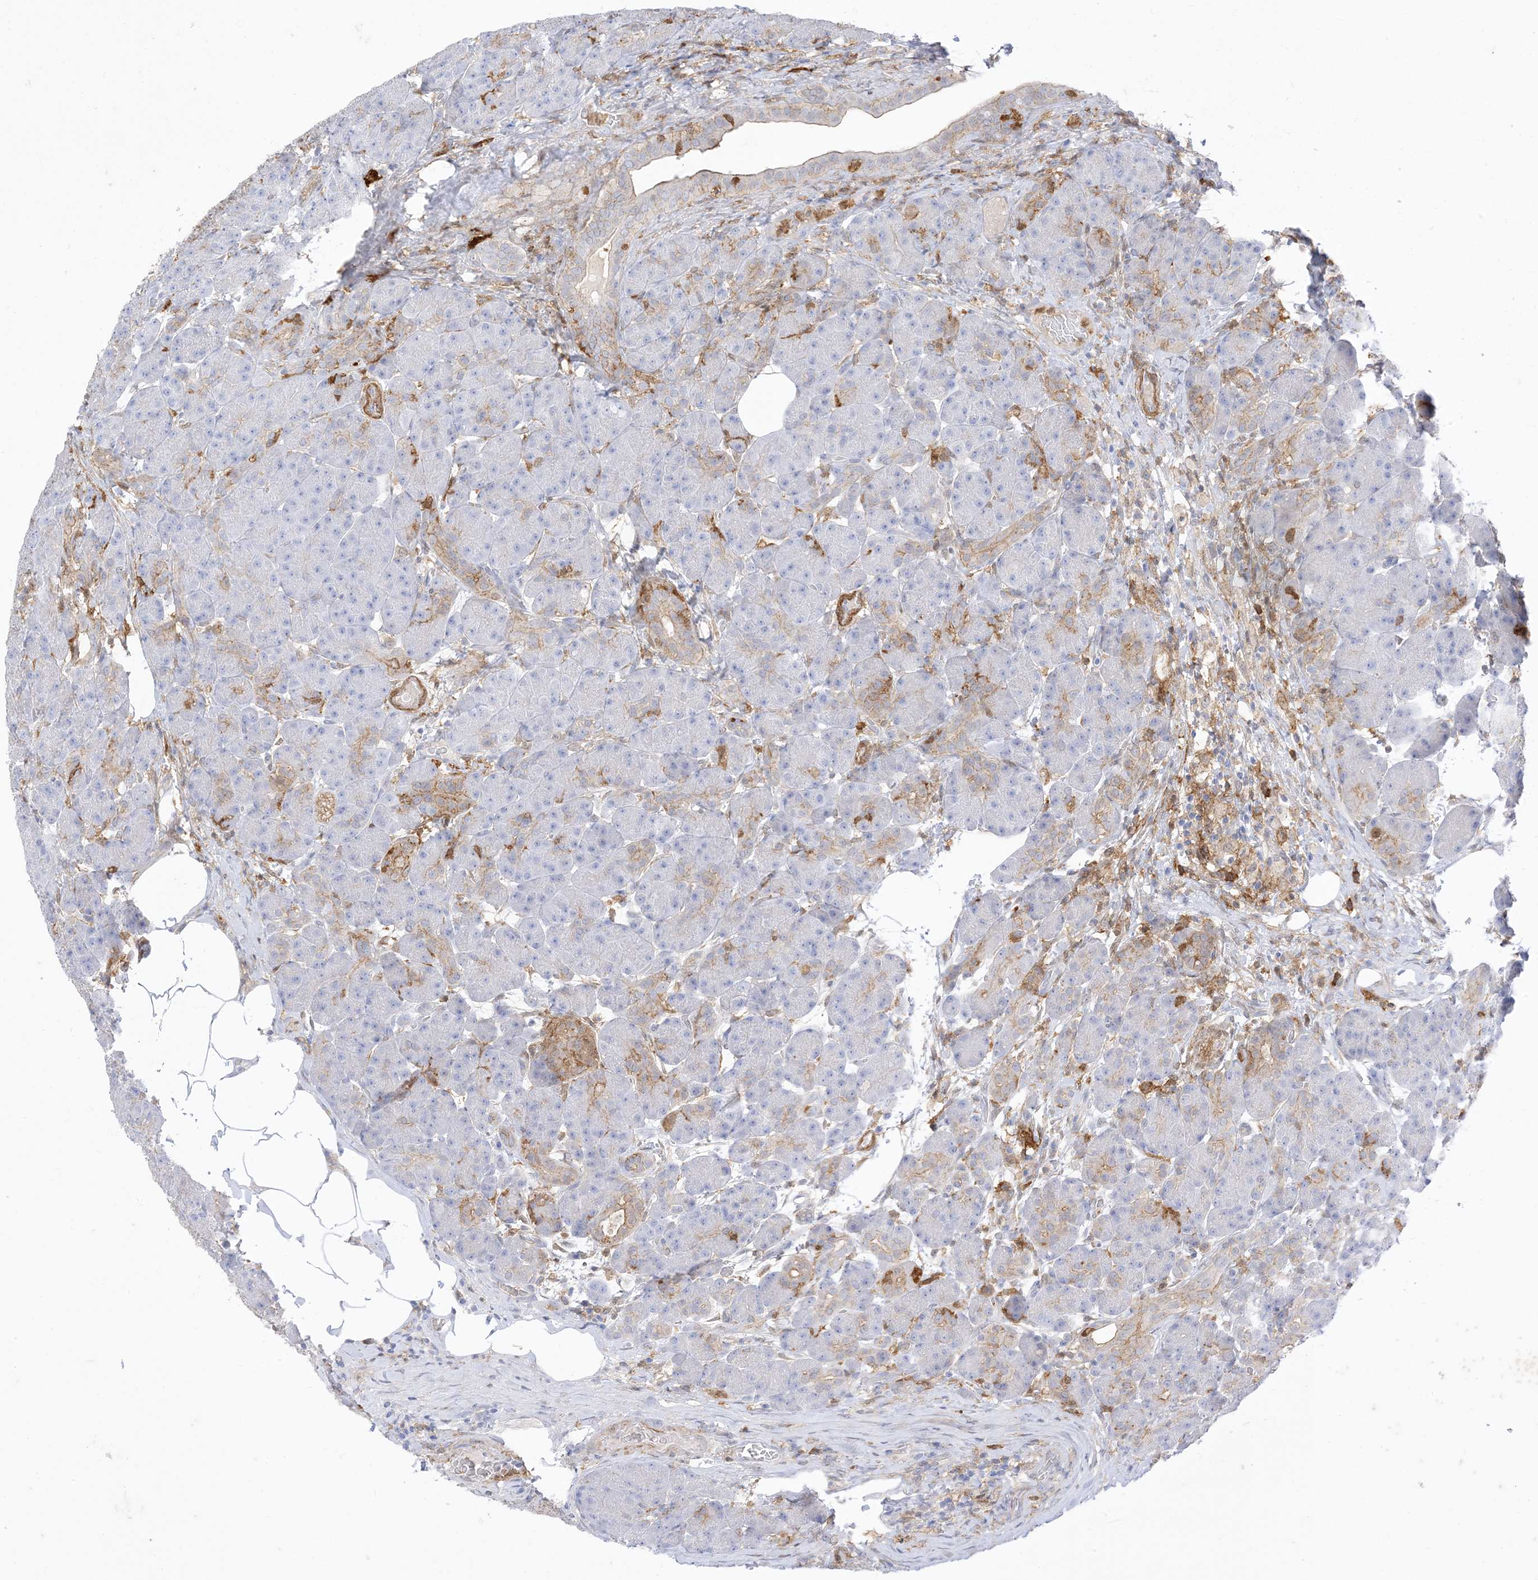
{"staining": {"intensity": "moderate", "quantity": "<25%", "location": "cytoplasmic/membranous"}, "tissue": "pancreas", "cell_type": "Exocrine glandular cells", "image_type": "normal", "snomed": [{"axis": "morphology", "description": "Normal tissue, NOS"}, {"axis": "topography", "description": "Pancreas"}], "caption": "This photomicrograph reveals immunohistochemistry (IHC) staining of normal human pancreas, with low moderate cytoplasmic/membranous positivity in about <25% of exocrine glandular cells.", "gene": "GSN", "patient": {"sex": "male", "age": 63}}